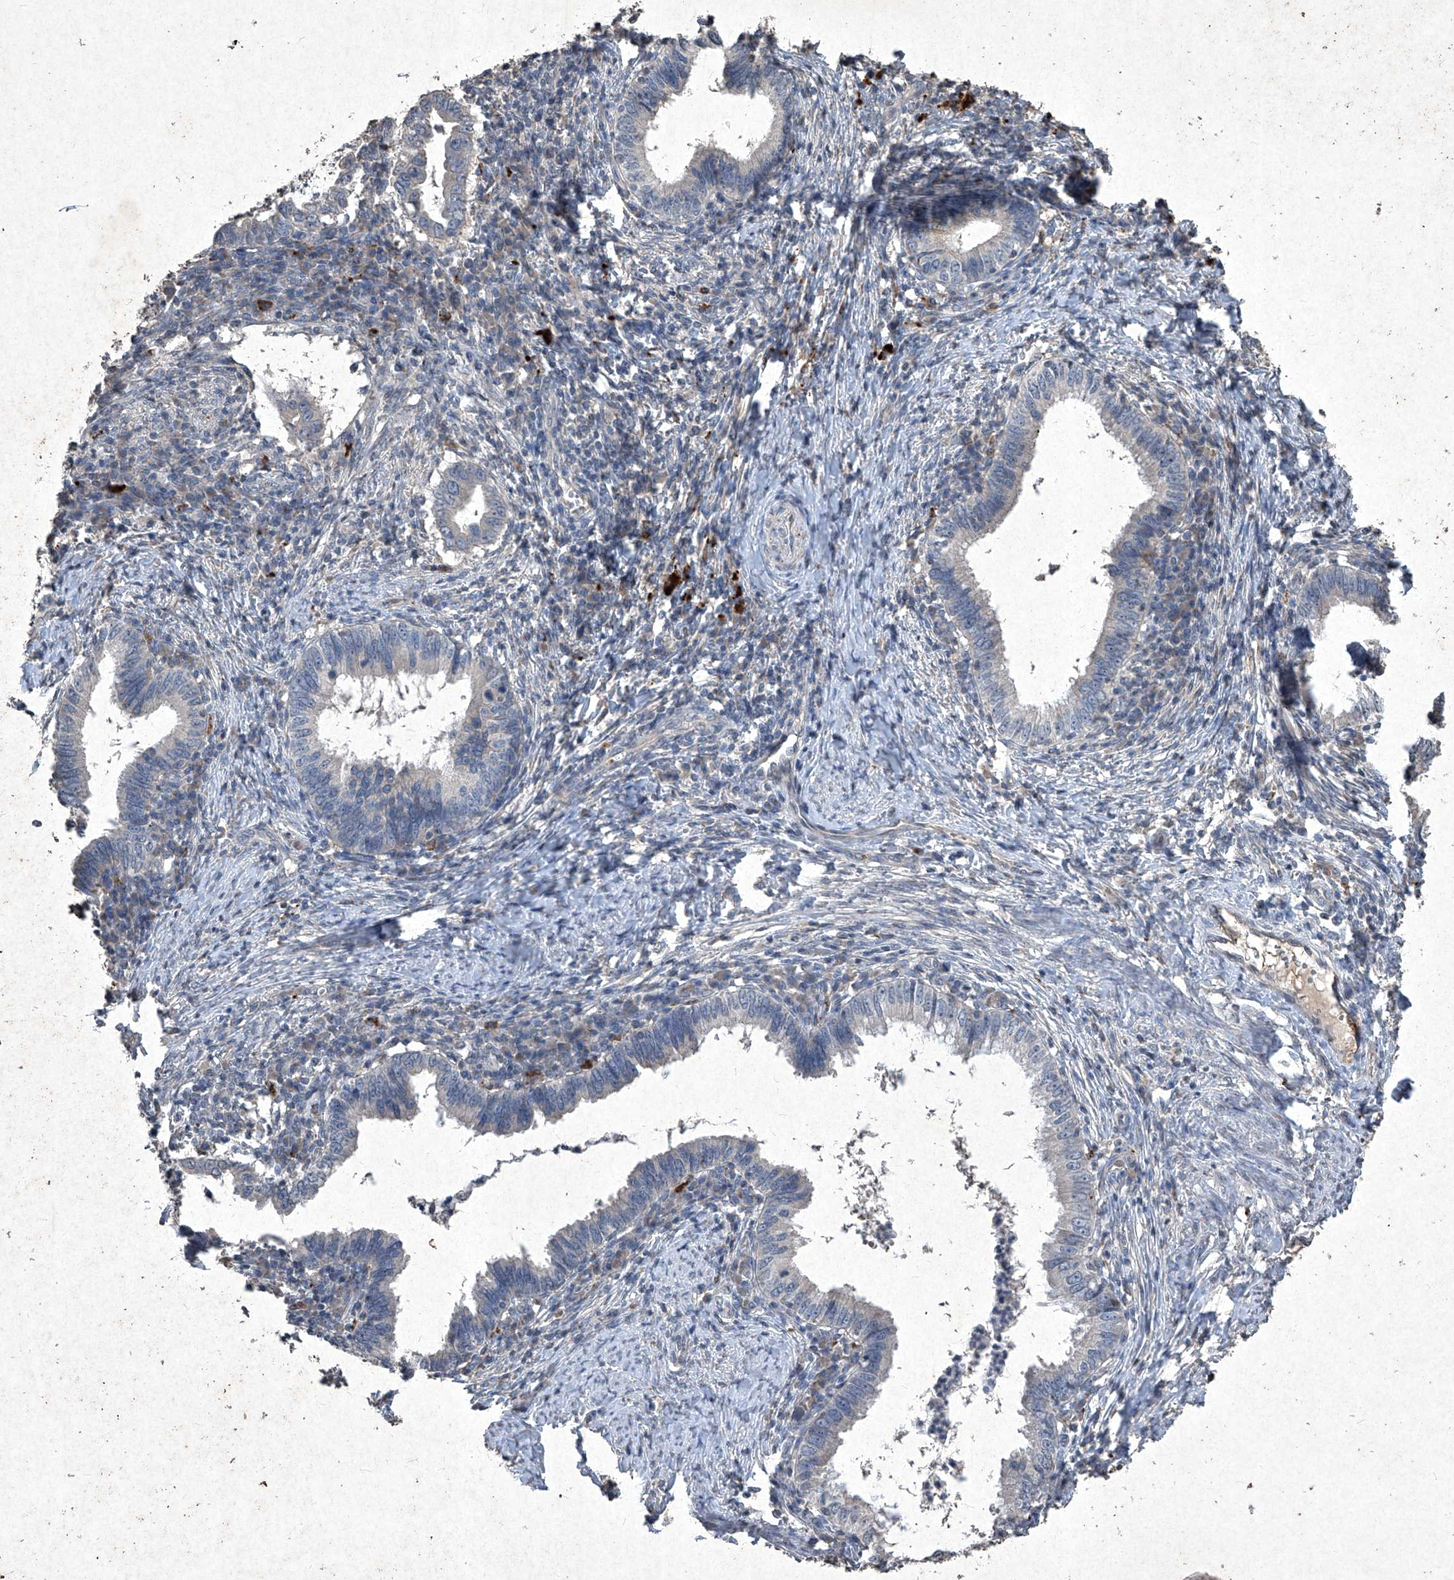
{"staining": {"intensity": "negative", "quantity": "none", "location": "none"}, "tissue": "cervical cancer", "cell_type": "Tumor cells", "image_type": "cancer", "snomed": [{"axis": "morphology", "description": "Adenocarcinoma, NOS"}, {"axis": "topography", "description": "Cervix"}], "caption": "A high-resolution photomicrograph shows immunohistochemistry (IHC) staining of adenocarcinoma (cervical), which reveals no significant expression in tumor cells. The staining is performed using DAB brown chromogen with nuclei counter-stained in using hematoxylin.", "gene": "MED16", "patient": {"sex": "female", "age": 36}}